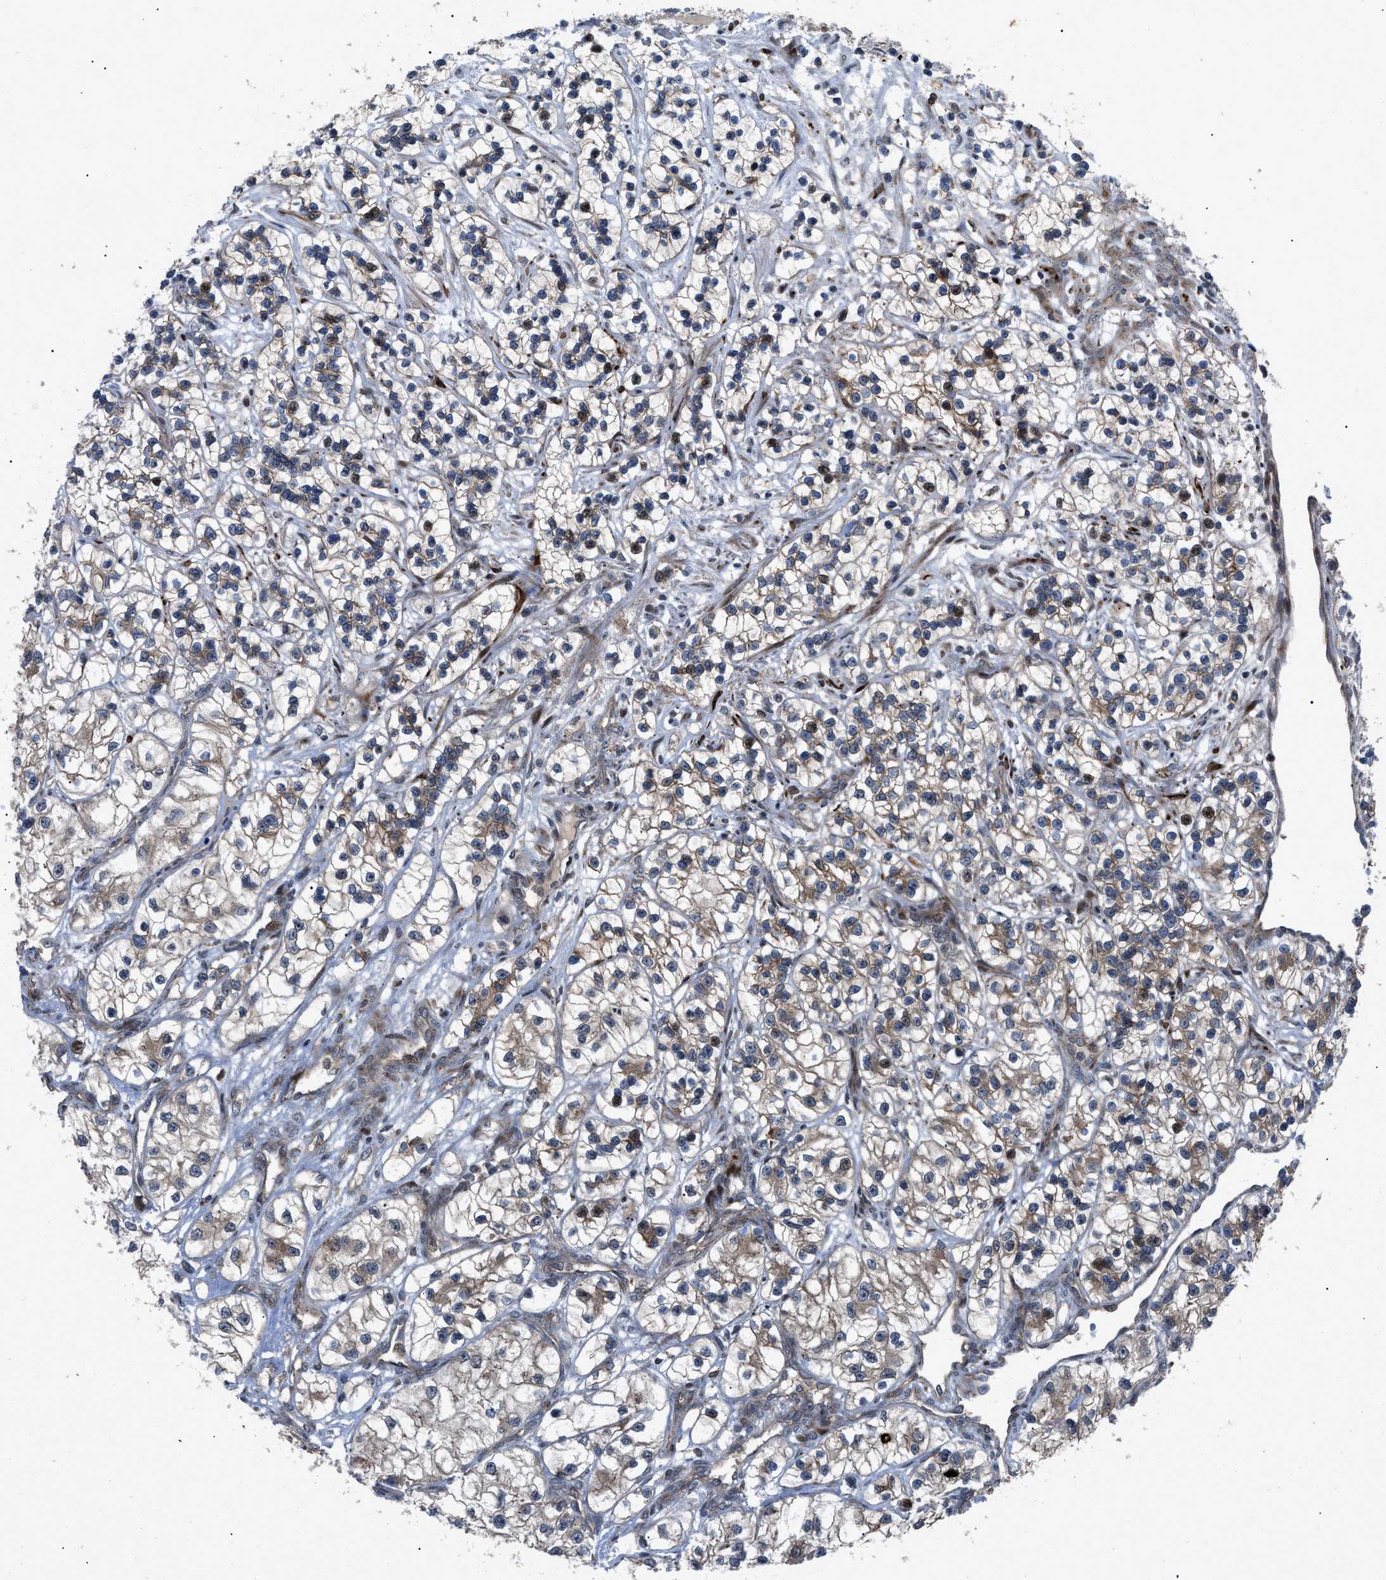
{"staining": {"intensity": "weak", "quantity": "<25%", "location": "cytoplasmic/membranous"}, "tissue": "renal cancer", "cell_type": "Tumor cells", "image_type": "cancer", "snomed": [{"axis": "morphology", "description": "Adenocarcinoma, NOS"}, {"axis": "topography", "description": "Kidney"}], "caption": "Histopathology image shows no protein positivity in tumor cells of adenocarcinoma (renal) tissue. Nuclei are stained in blue.", "gene": "AP3M2", "patient": {"sex": "female", "age": 57}}